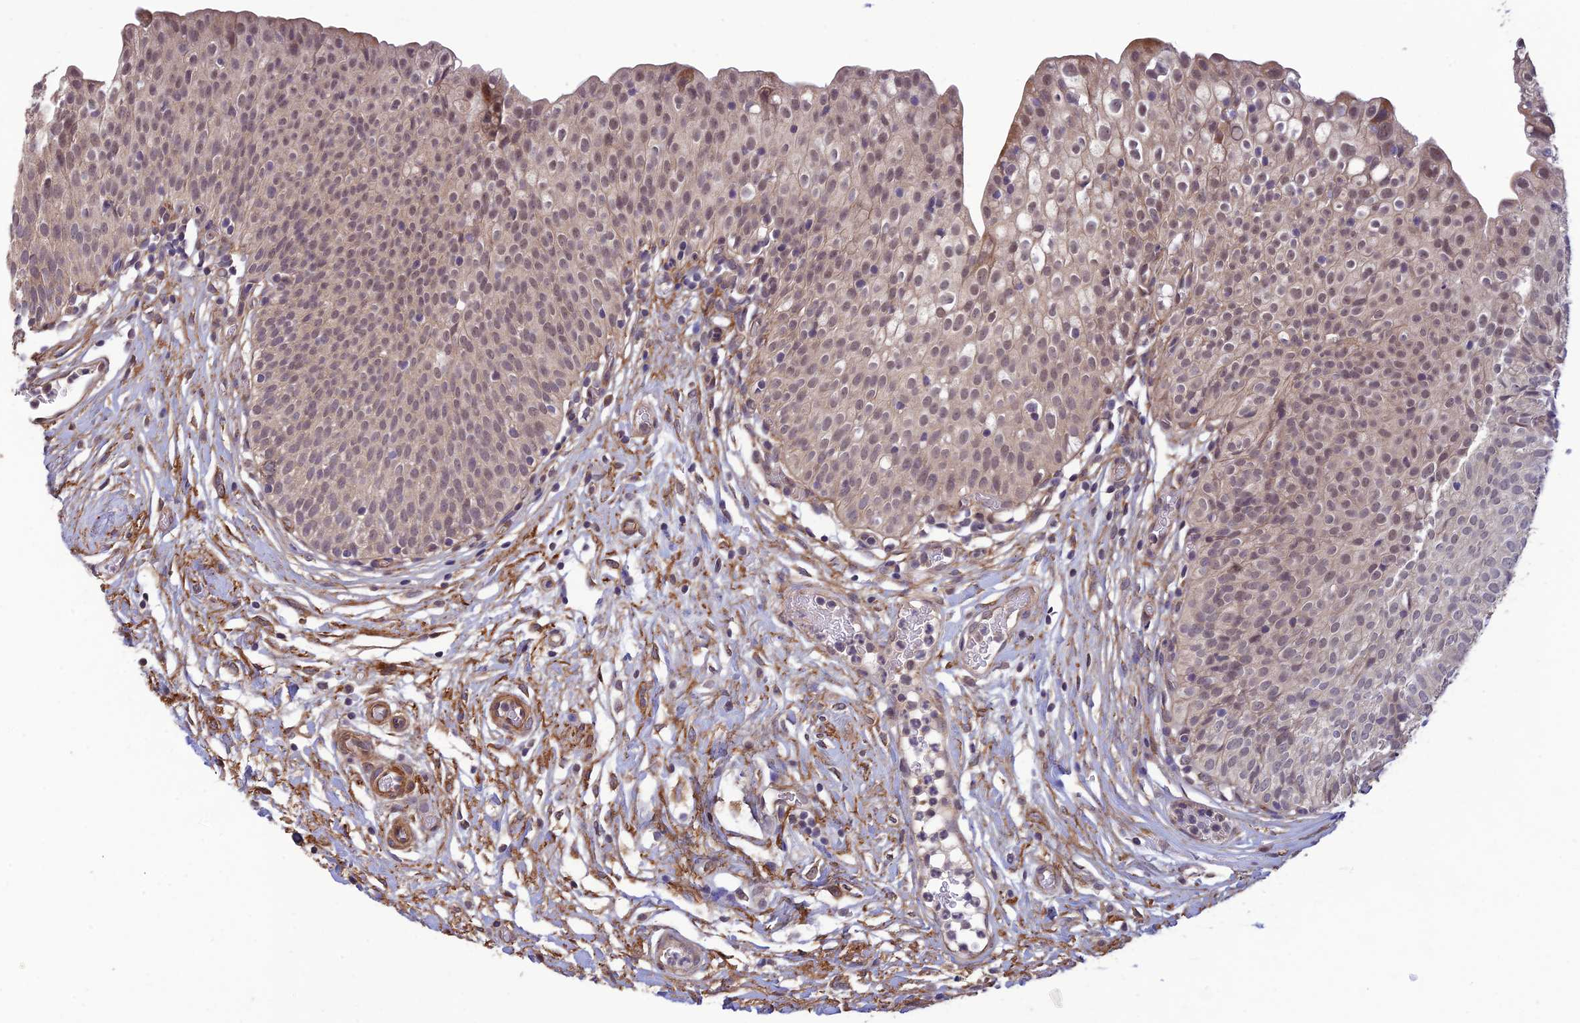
{"staining": {"intensity": "weak", "quantity": "25%-75%", "location": "nuclear"}, "tissue": "urinary bladder", "cell_type": "Urothelial cells", "image_type": "normal", "snomed": [{"axis": "morphology", "description": "Normal tissue, NOS"}, {"axis": "topography", "description": "Urinary bladder"}], "caption": "Immunohistochemistry (IHC) of normal urinary bladder reveals low levels of weak nuclear staining in about 25%-75% of urothelial cells.", "gene": "PAGR1", "patient": {"sex": "male", "age": 55}}